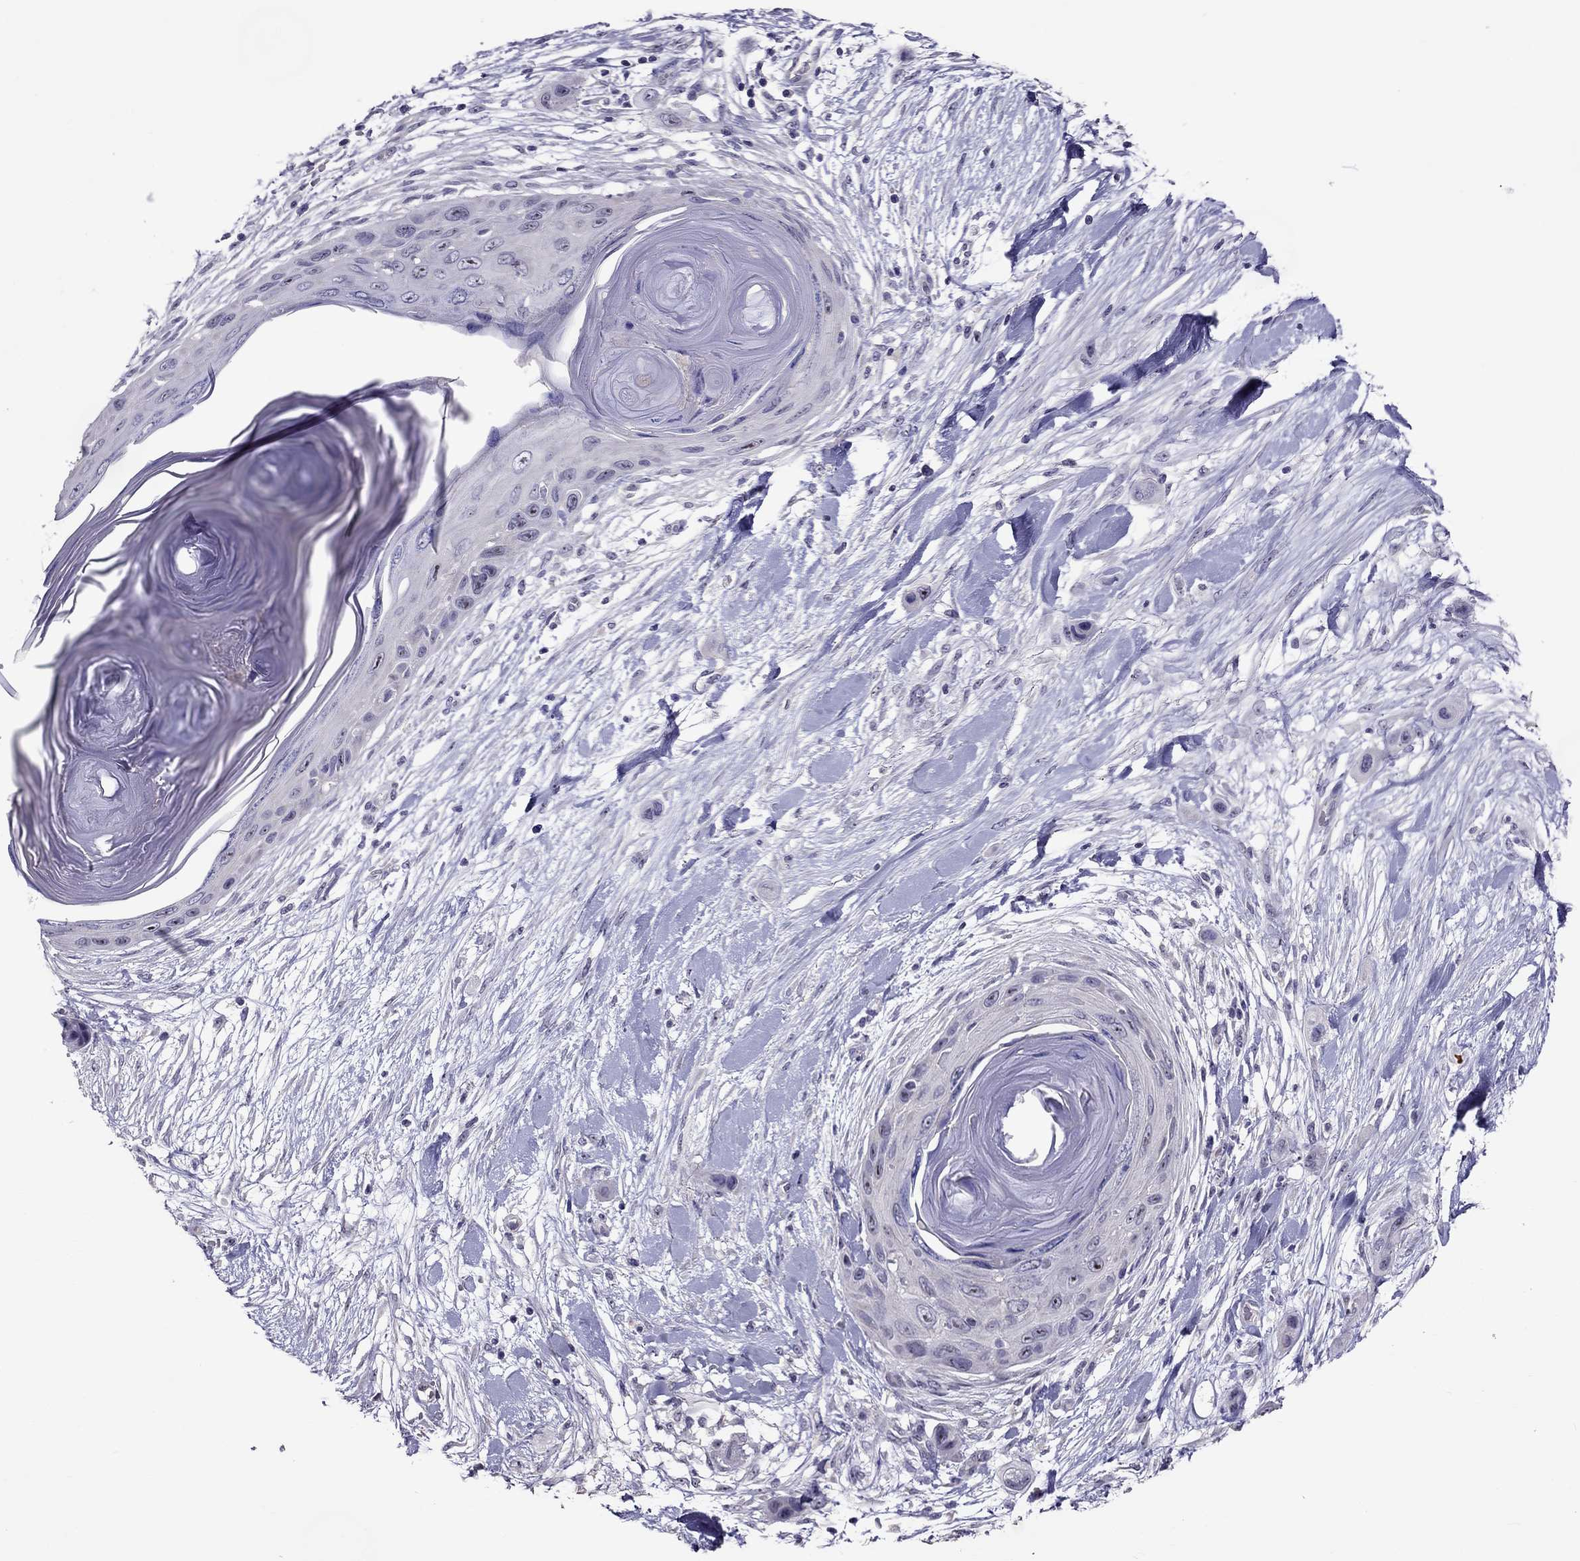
{"staining": {"intensity": "negative", "quantity": "none", "location": "none"}, "tissue": "skin cancer", "cell_type": "Tumor cells", "image_type": "cancer", "snomed": [{"axis": "morphology", "description": "Squamous cell carcinoma, NOS"}, {"axis": "topography", "description": "Skin"}], "caption": "This is a micrograph of IHC staining of squamous cell carcinoma (skin), which shows no expression in tumor cells. The staining is performed using DAB brown chromogen with nuclei counter-stained in using hematoxylin.", "gene": "LRRC46", "patient": {"sex": "male", "age": 79}}